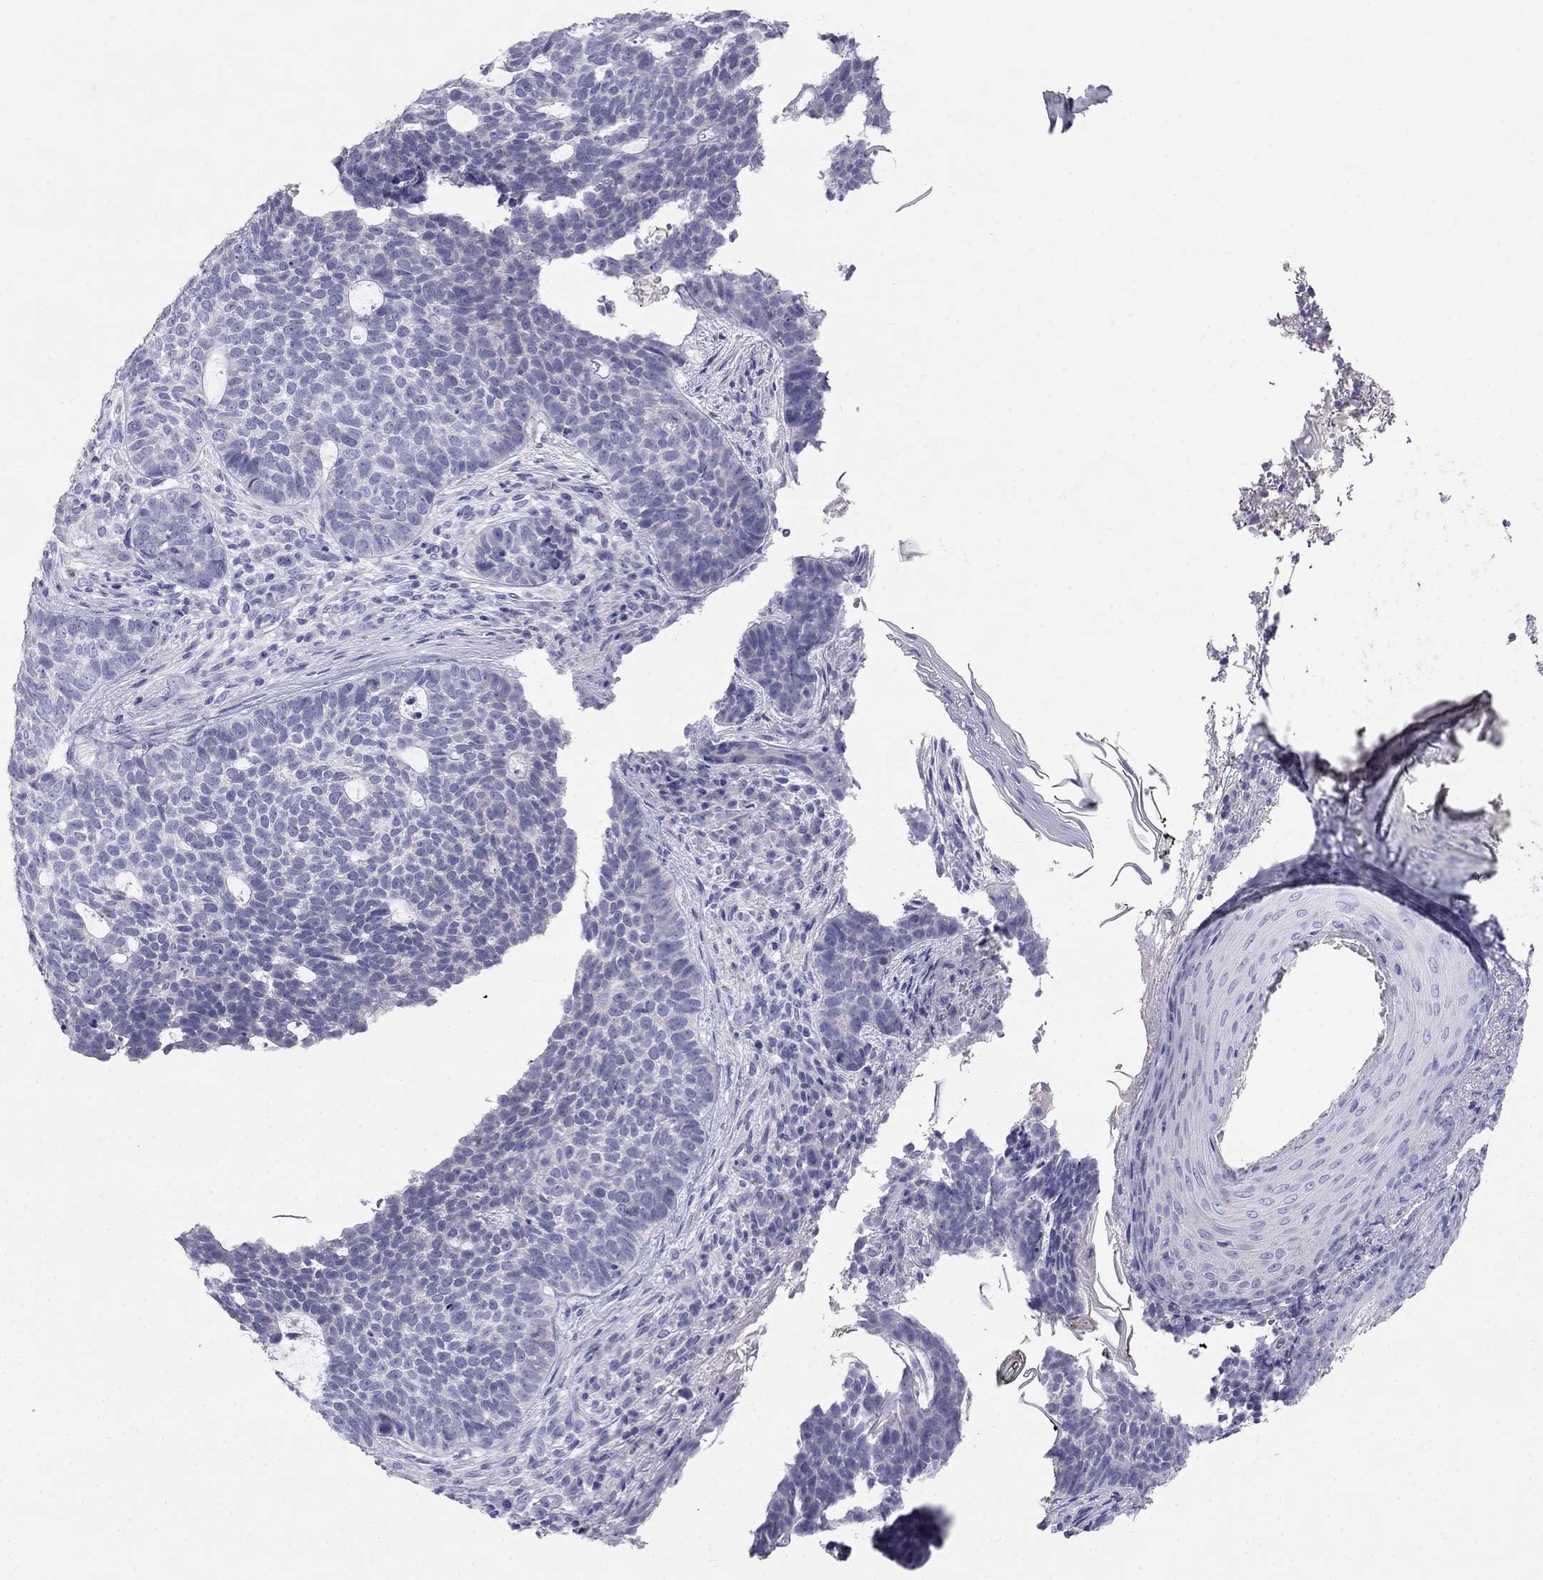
{"staining": {"intensity": "negative", "quantity": "none", "location": "none"}, "tissue": "skin cancer", "cell_type": "Tumor cells", "image_type": "cancer", "snomed": [{"axis": "morphology", "description": "Basal cell carcinoma"}, {"axis": "topography", "description": "Skin"}], "caption": "This image is of basal cell carcinoma (skin) stained with immunohistochemistry to label a protein in brown with the nuclei are counter-stained blue. There is no staining in tumor cells.", "gene": "RFLNA", "patient": {"sex": "female", "age": 69}}